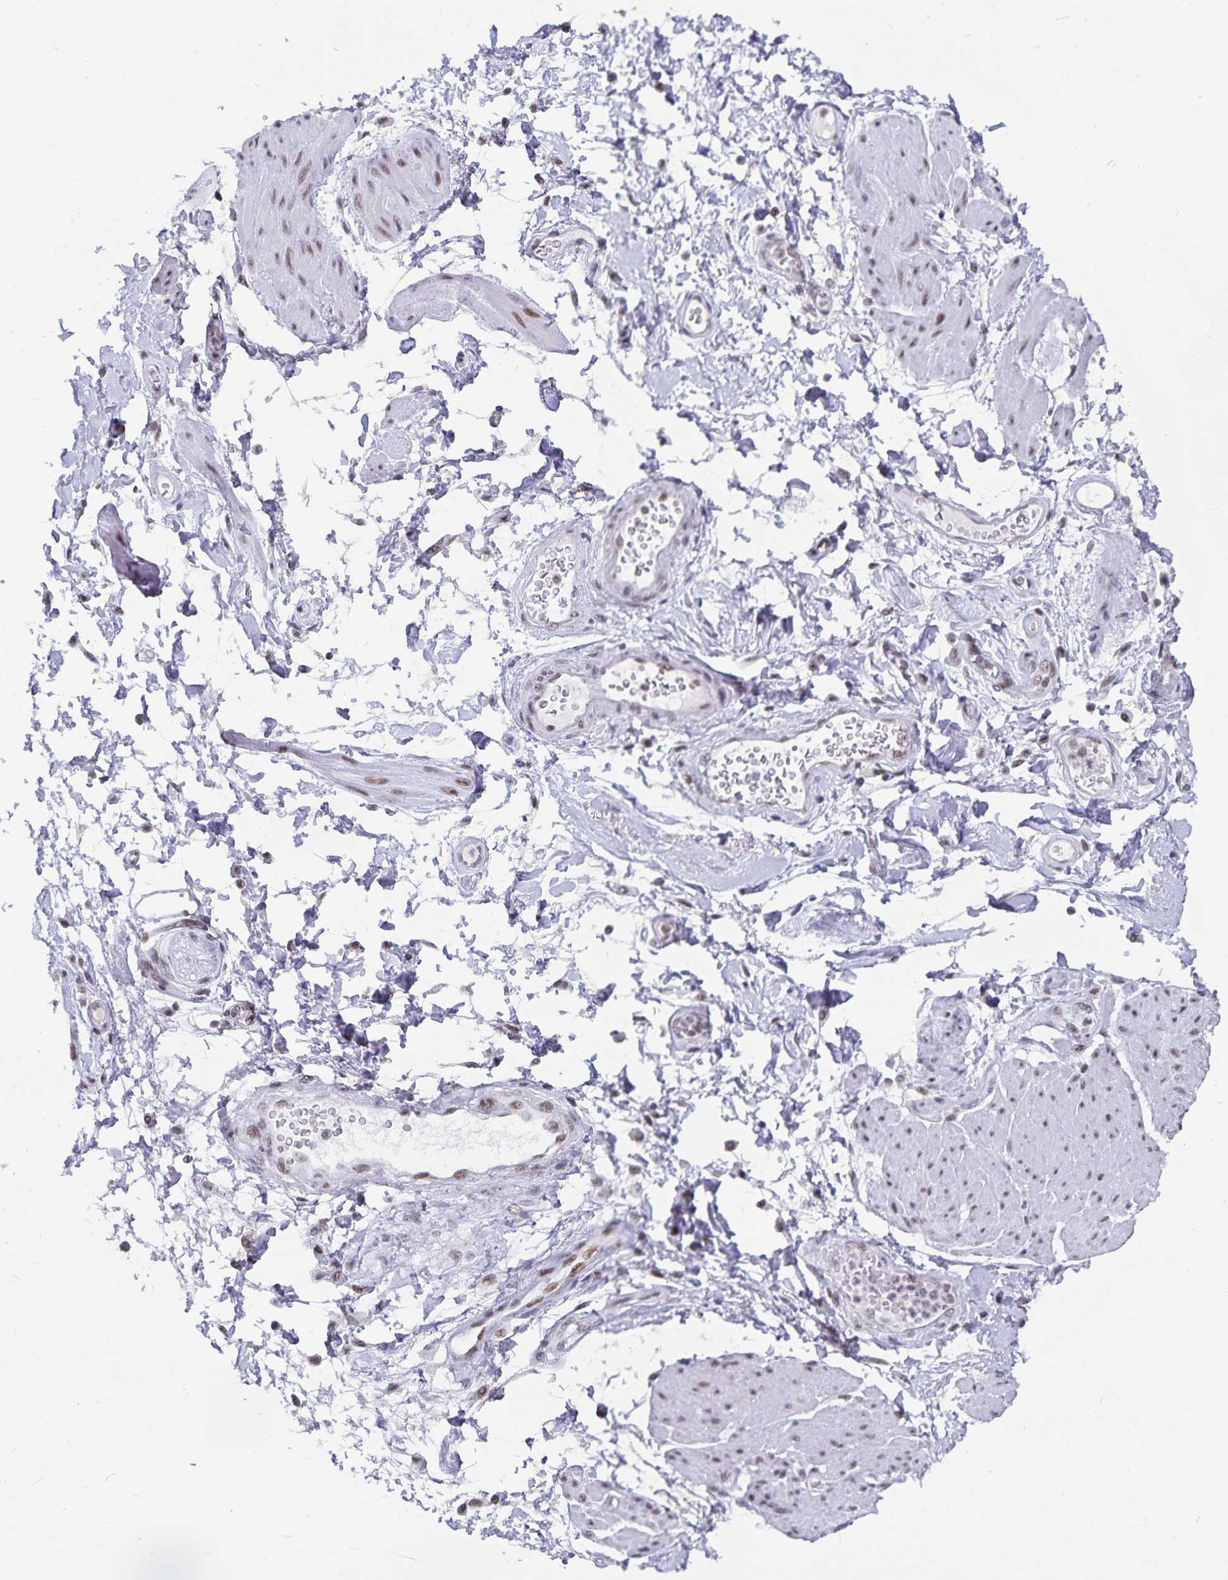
{"staining": {"intensity": "negative", "quantity": "none", "location": "none"}, "tissue": "adipose tissue", "cell_type": "Adipocytes", "image_type": "normal", "snomed": [{"axis": "morphology", "description": "Normal tissue, NOS"}, {"axis": "topography", "description": "Urinary bladder"}, {"axis": "topography", "description": "Peripheral nerve tissue"}], "caption": "This micrograph is of unremarkable adipose tissue stained with IHC to label a protein in brown with the nuclei are counter-stained blue. There is no expression in adipocytes.", "gene": "PBX2", "patient": {"sex": "female", "age": 60}}